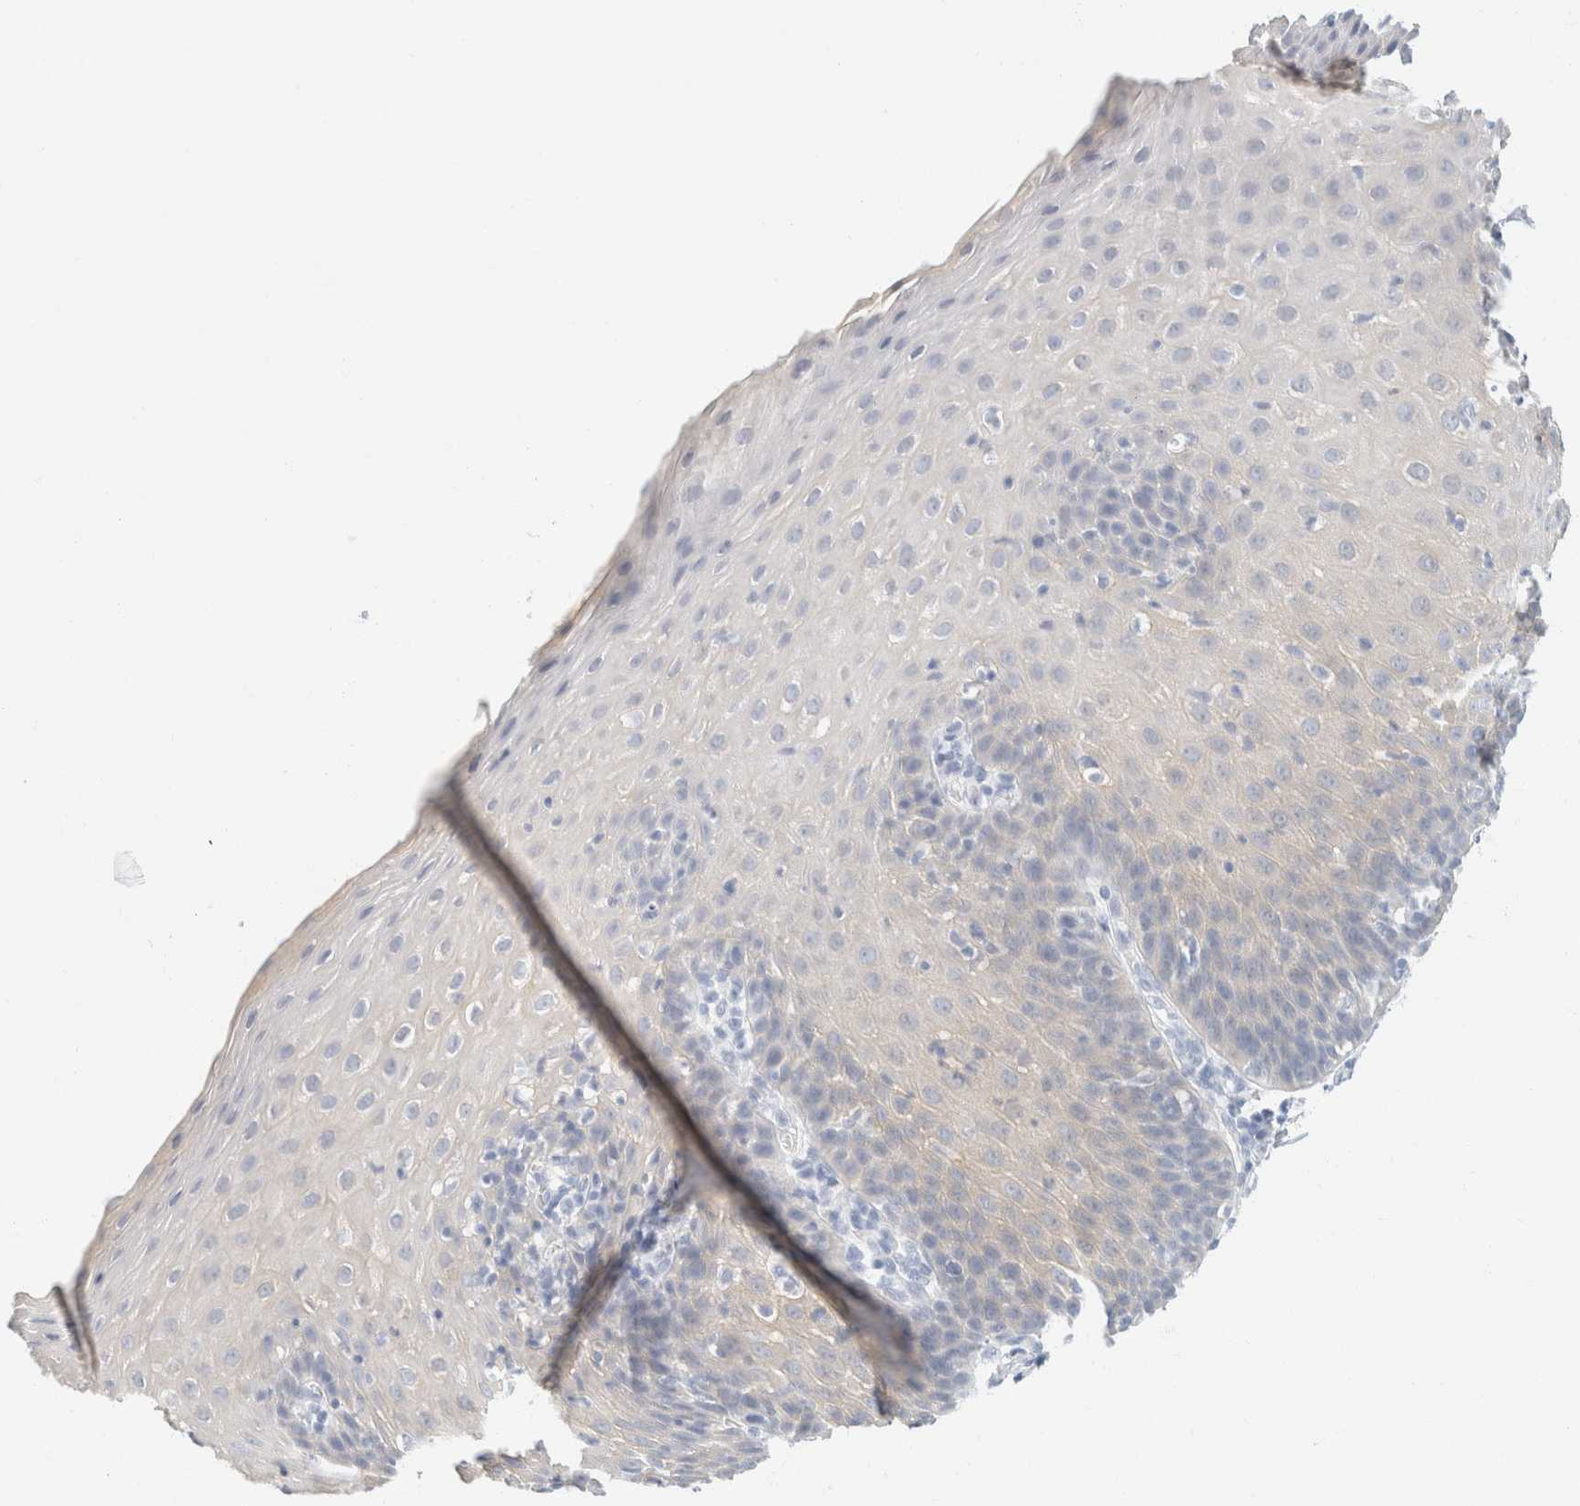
{"staining": {"intensity": "moderate", "quantity": "<25%", "location": "cytoplasmic/membranous"}, "tissue": "esophagus", "cell_type": "Squamous epithelial cells", "image_type": "normal", "snomed": [{"axis": "morphology", "description": "Normal tissue, NOS"}, {"axis": "topography", "description": "Esophagus"}], "caption": "Immunohistochemical staining of unremarkable human esophagus exhibits <25% levels of moderate cytoplasmic/membranous protein staining in about <25% of squamous epithelial cells.", "gene": "KRT20", "patient": {"sex": "female", "age": 61}}